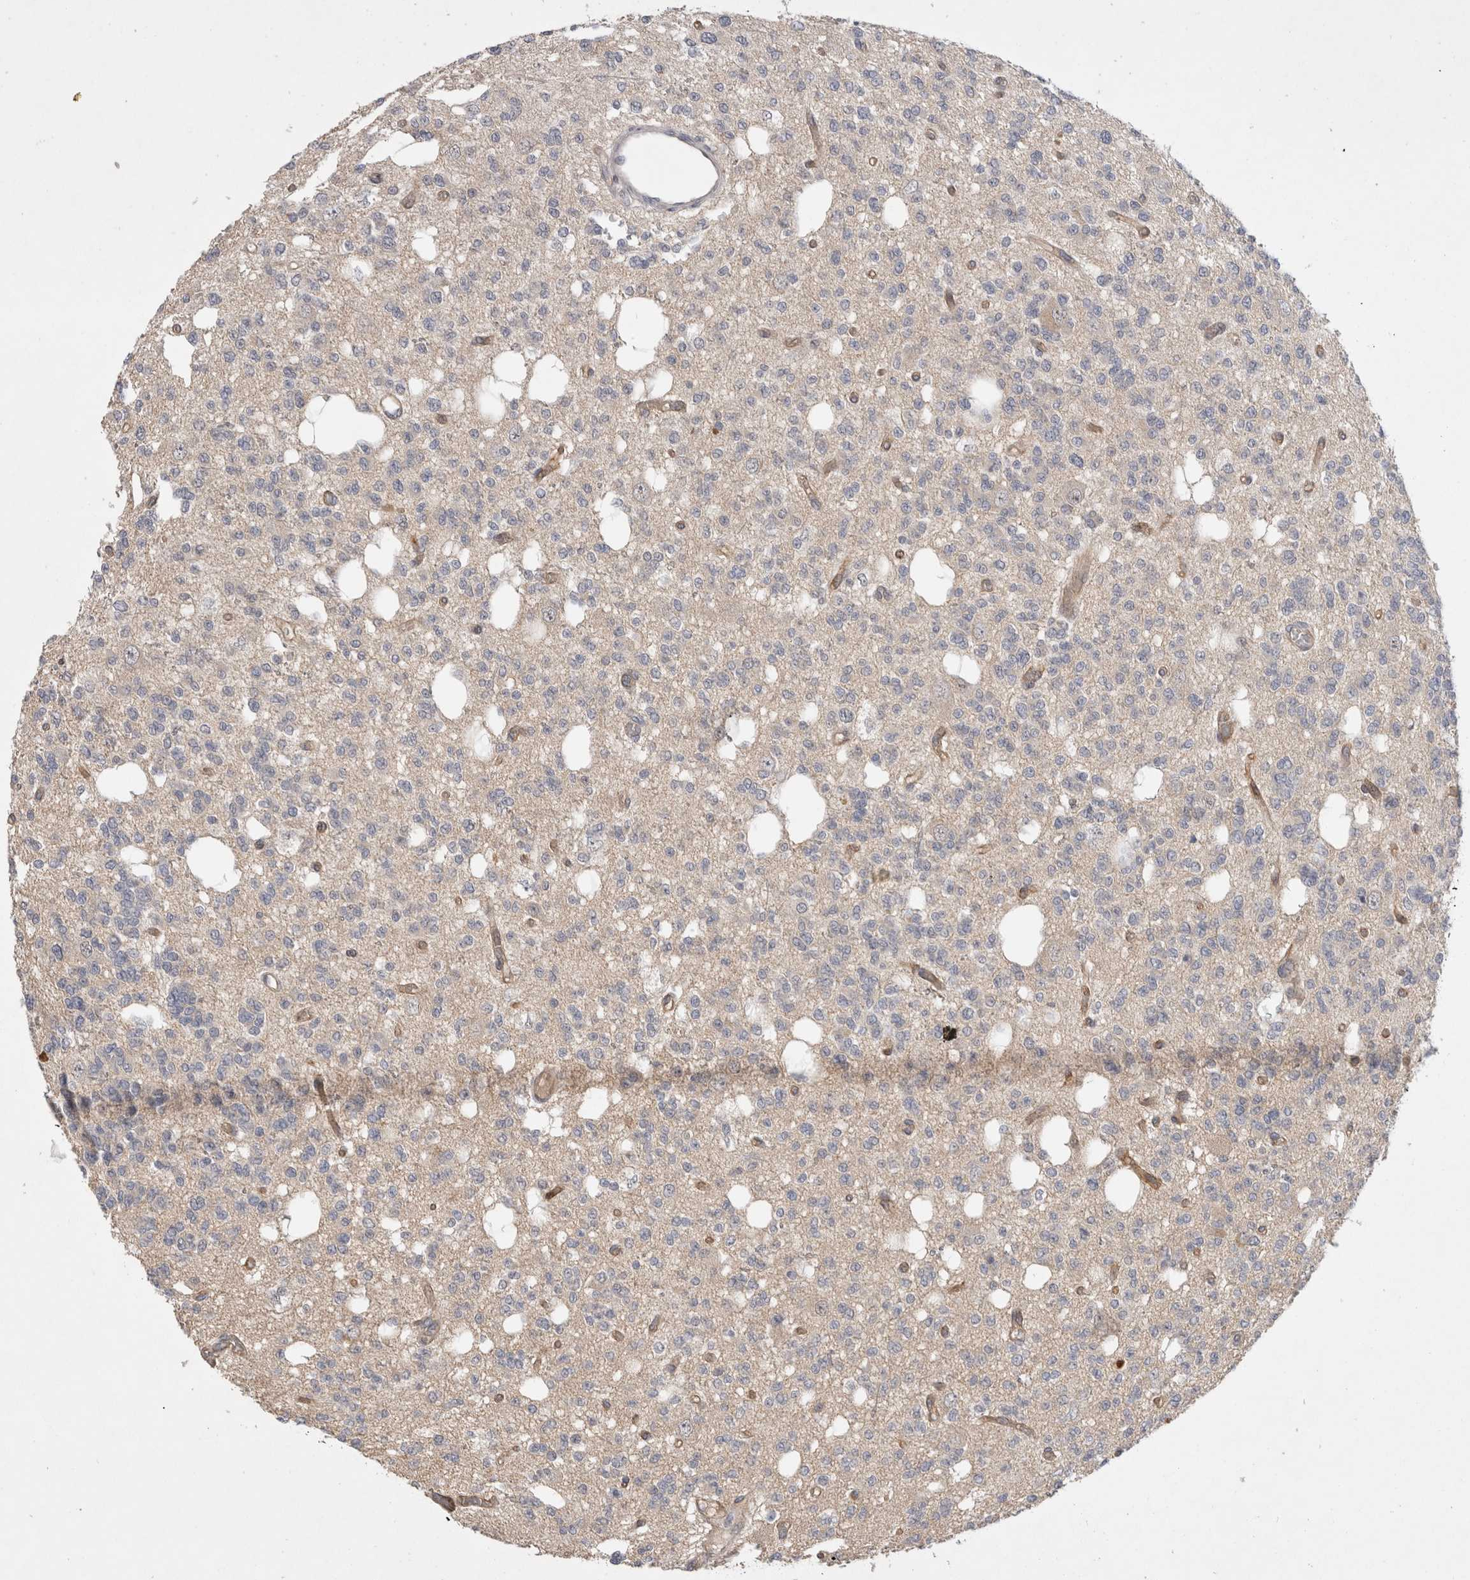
{"staining": {"intensity": "negative", "quantity": "none", "location": "none"}, "tissue": "glioma", "cell_type": "Tumor cells", "image_type": "cancer", "snomed": [{"axis": "morphology", "description": "Glioma, malignant, Low grade"}, {"axis": "topography", "description": "Brain"}], "caption": "This is a image of immunohistochemistry staining of malignant glioma (low-grade), which shows no expression in tumor cells.", "gene": "CERS3", "patient": {"sex": "male", "age": 38}}